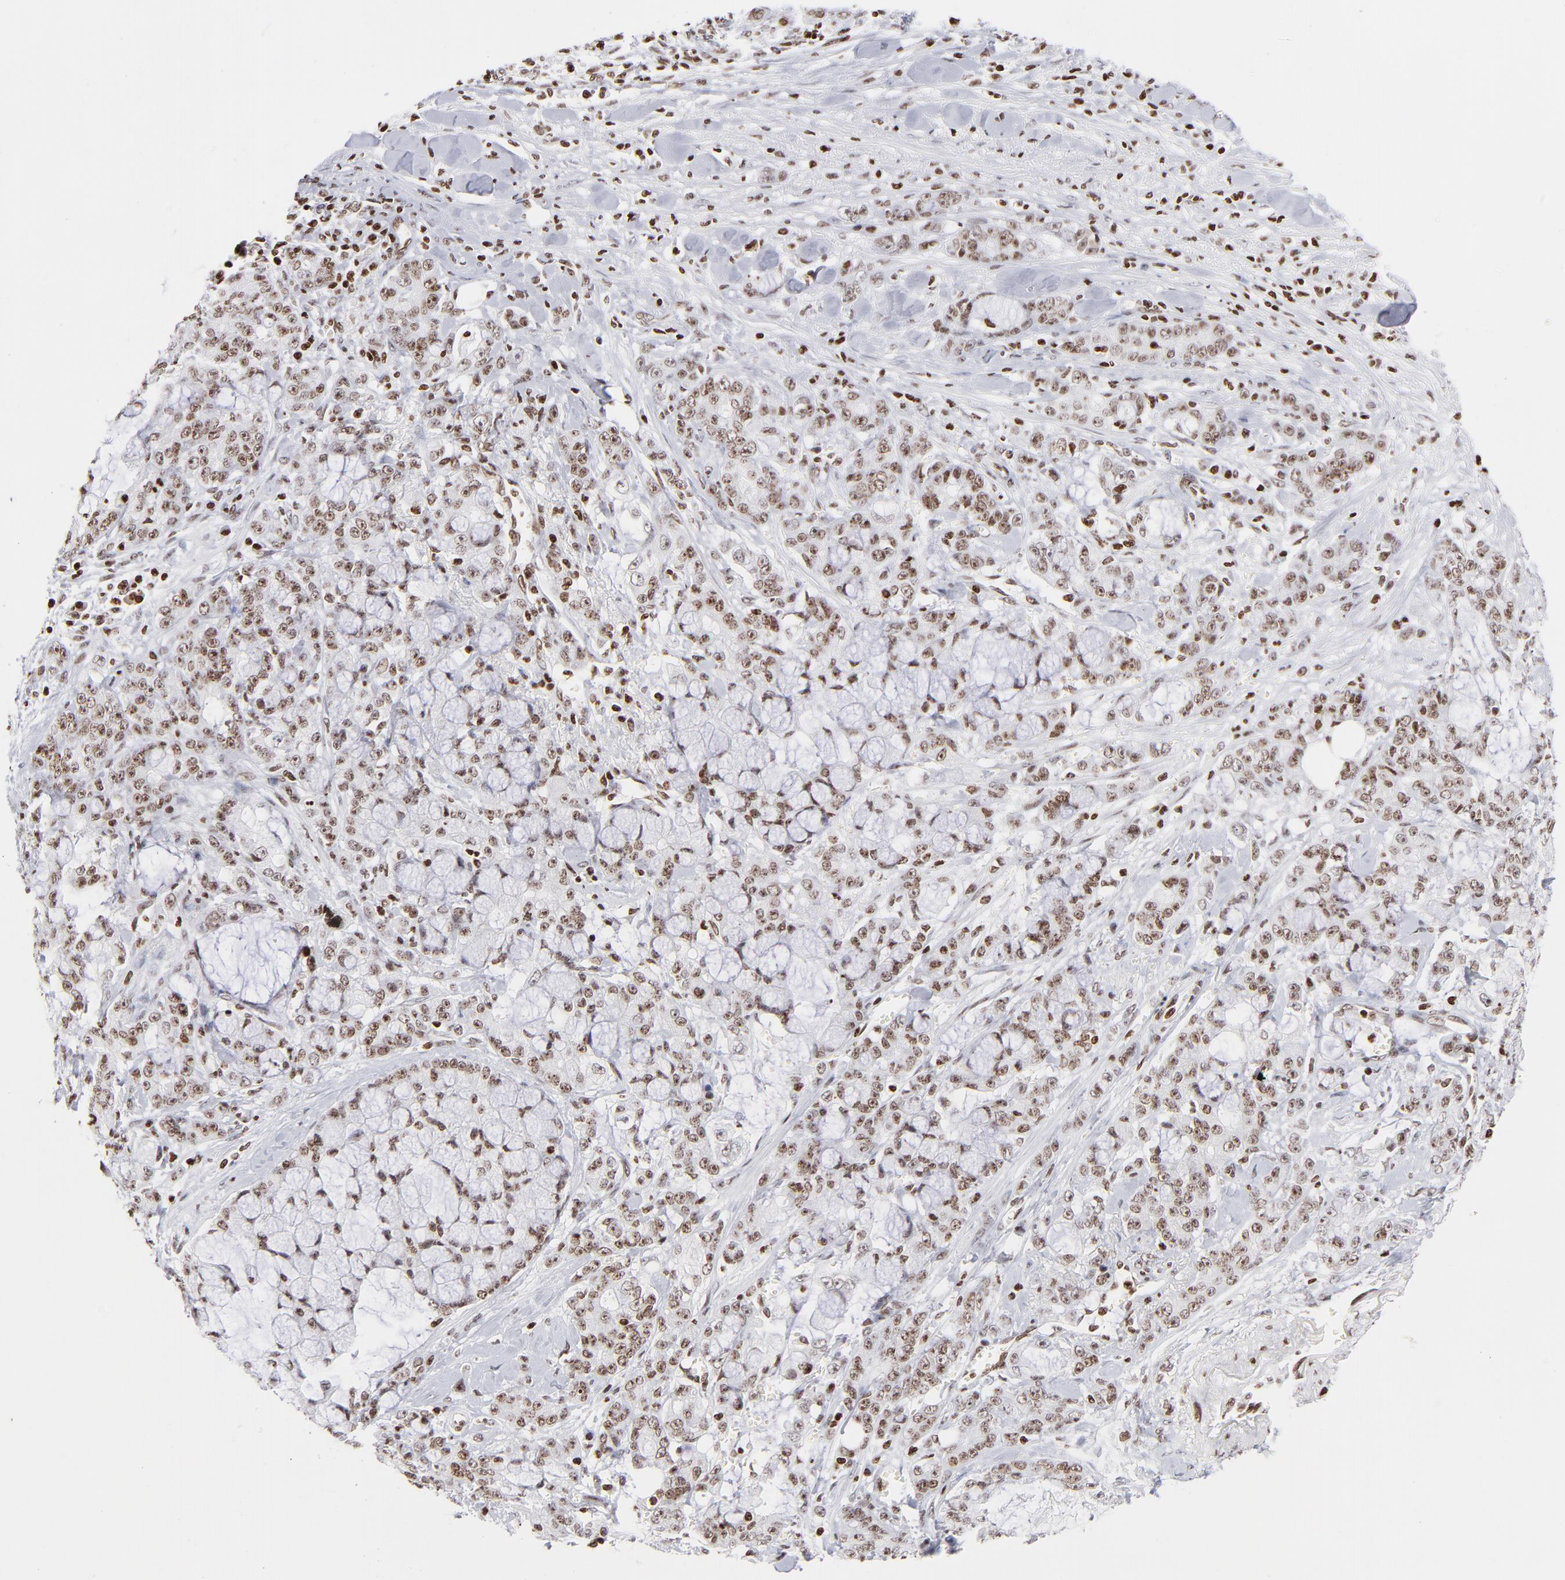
{"staining": {"intensity": "moderate", "quantity": ">75%", "location": "nuclear"}, "tissue": "pancreatic cancer", "cell_type": "Tumor cells", "image_type": "cancer", "snomed": [{"axis": "morphology", "description": "Adenocarcinoma, NOS"}, {"axis": "topography", "description": "Pancreas"}], "caption": "Immunohistochemical staining of adenocarcinoma (pancreatic) demonstrates medium levels of moderate nuclear protein staining in approximately >75% of tumor cells.", "gene": "RTL4", "patient": {"sex": "female", "age": 73}}